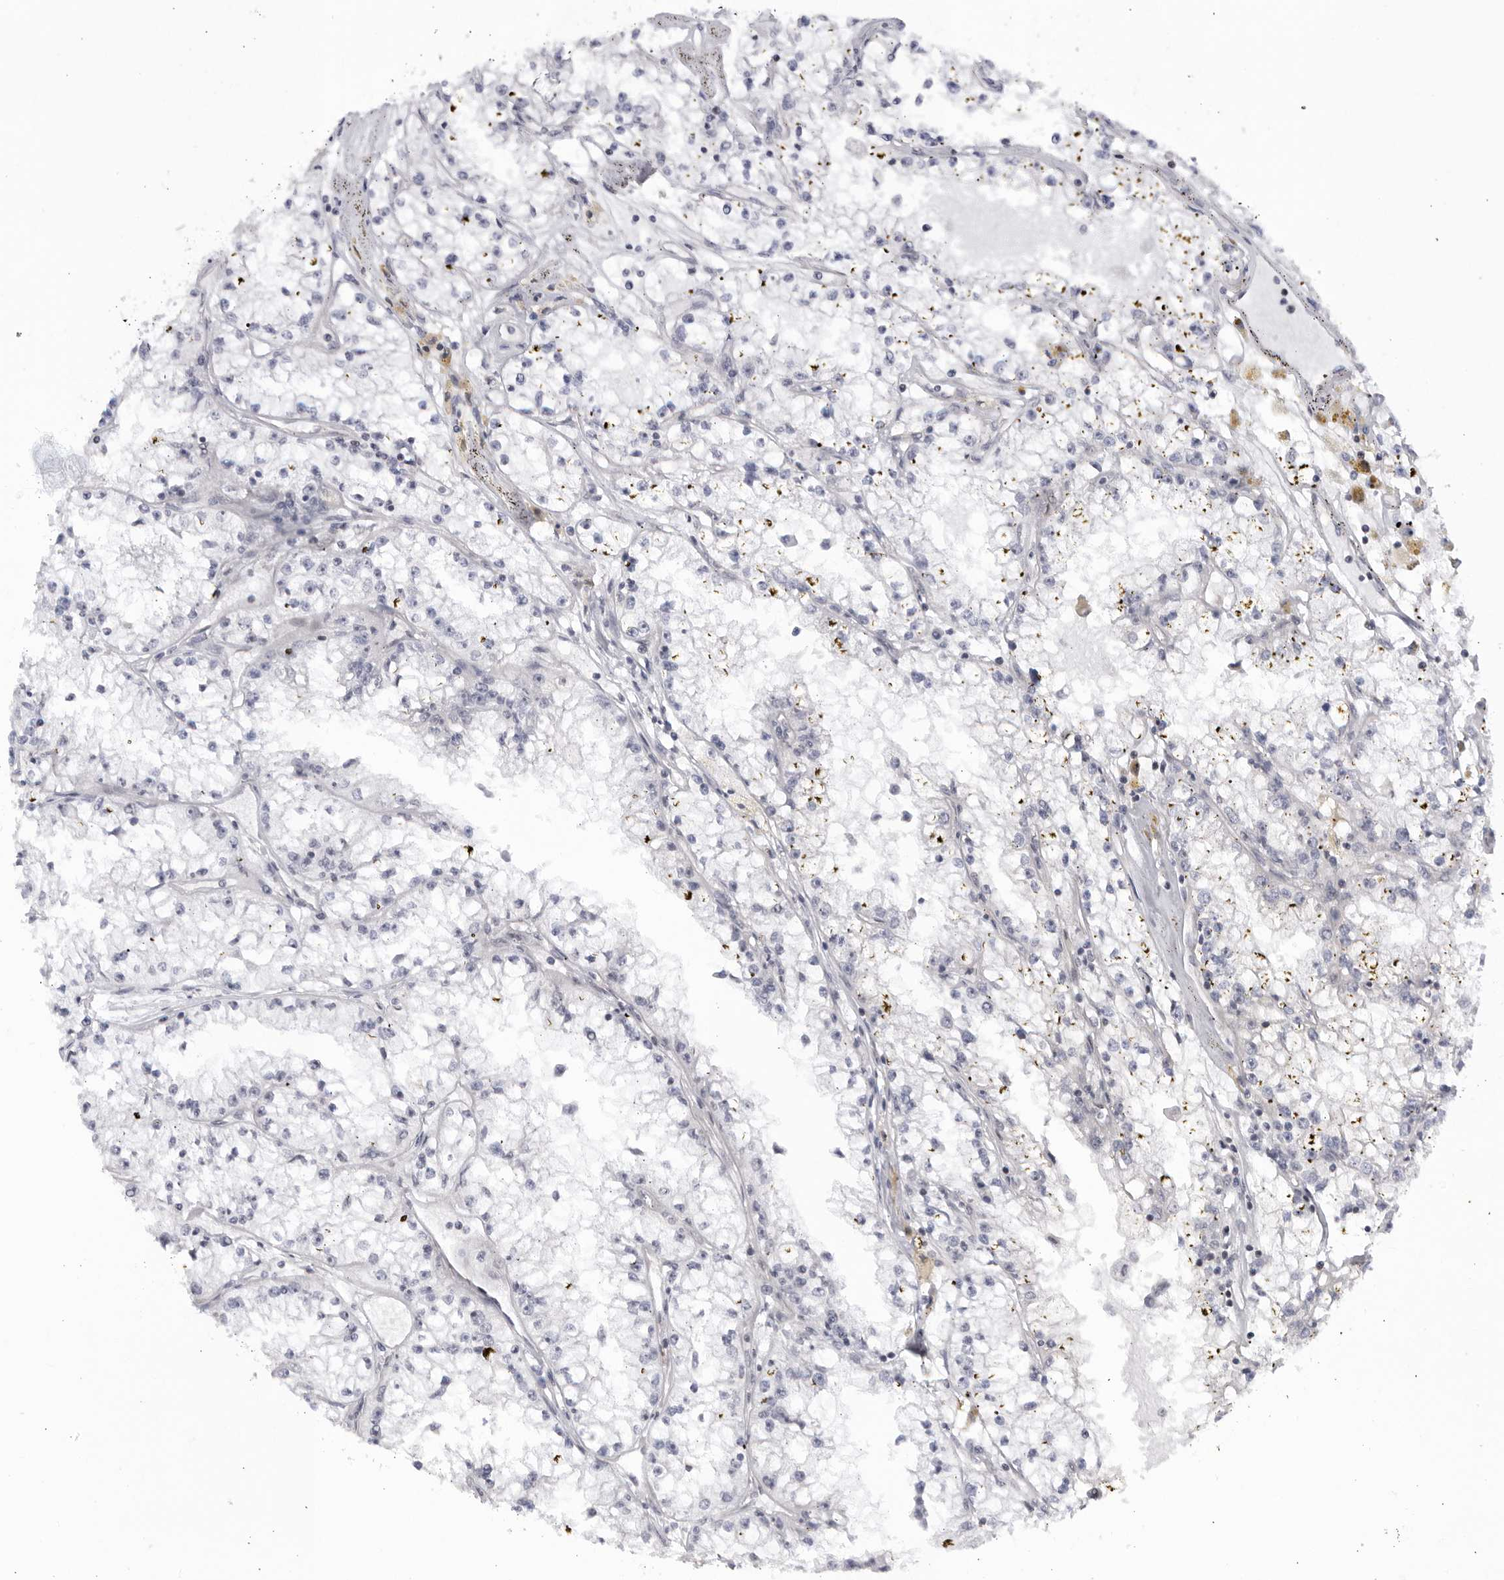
{"staining": {"intensity": "negative", "quantity": "none", "location": "none"}, "tissue": "renal cancer", "cell_type": "Tumor cells", "image_type": "cancer", "snomed": [{"axis": "morphology", "description": "Adenocarcinoma, NOS"}, {"axis": "topography", "description": "Kidney"}], "caption": "Adenocarcinoma (renal) was stained to show a protein in brown. There is no significant expression in tumor cells. The staining is performed using DAB (3,3'-diaminobenzidine) brown chromogen with nuclei counter-stained in using hematoxylin.", "gene": "CNBD1", "patient": {"sex": "male", "age": 56}}